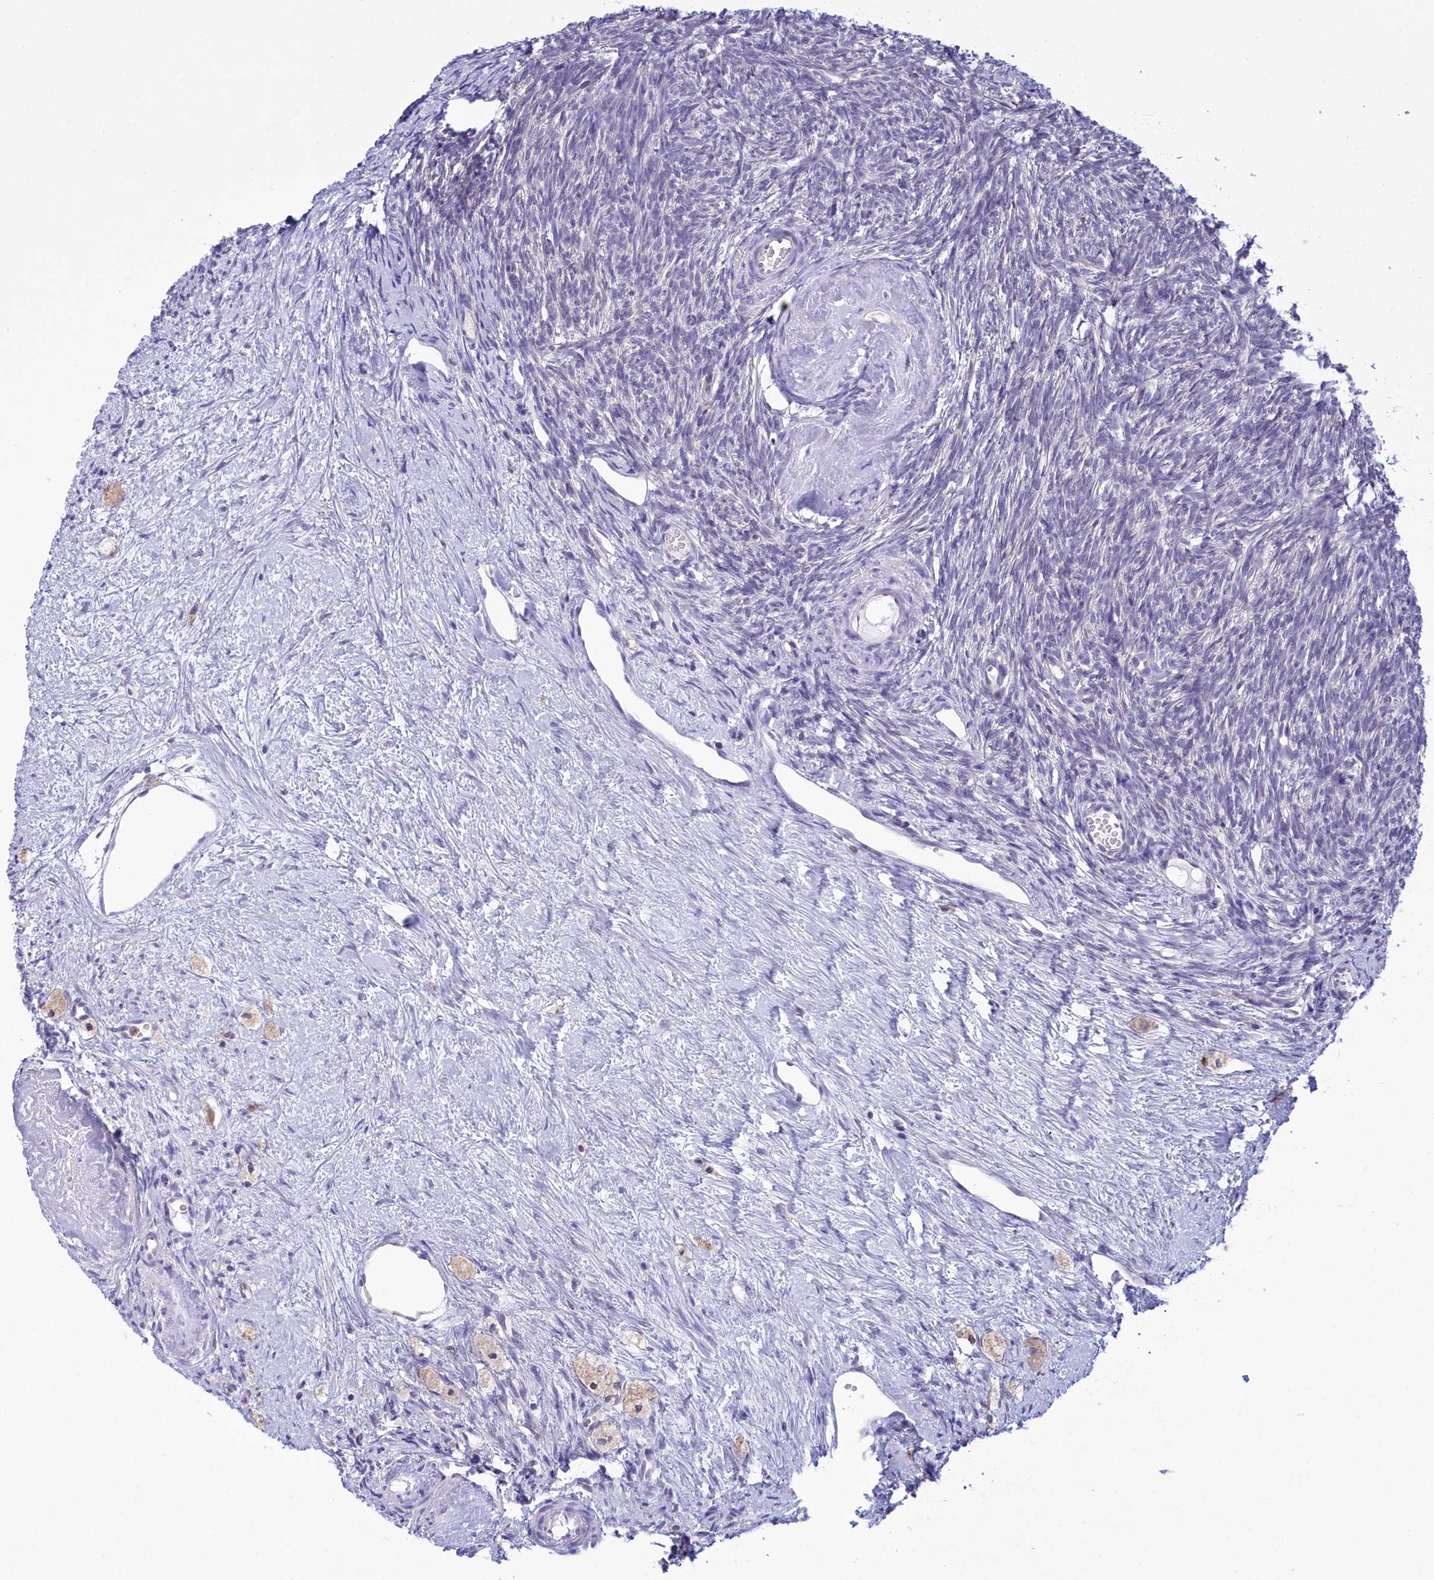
{"staining": {"intensity": "weak", "quantity": "25%-75%", "location": "cytoplasmic/membranous"}, "tissue": "ovary", "cell_type": "Follicle cells", "image_type": "normal", "snomed": [{"axis": "morphology", "description": "Normal tissue, NOS"}, {"axis": "topography", "description": "Ovary"}], "caption": "Immunohistochemical staining of unremarkable ovary displays 25%-75% levels of weak cytoplasmic/membranous protein staining in approximately 25%-75% of follicle cells. (IHC, brightfield microscopy, high magnification).", "gene": "HM13", "patient": {"sex": "female", "age": 51}}